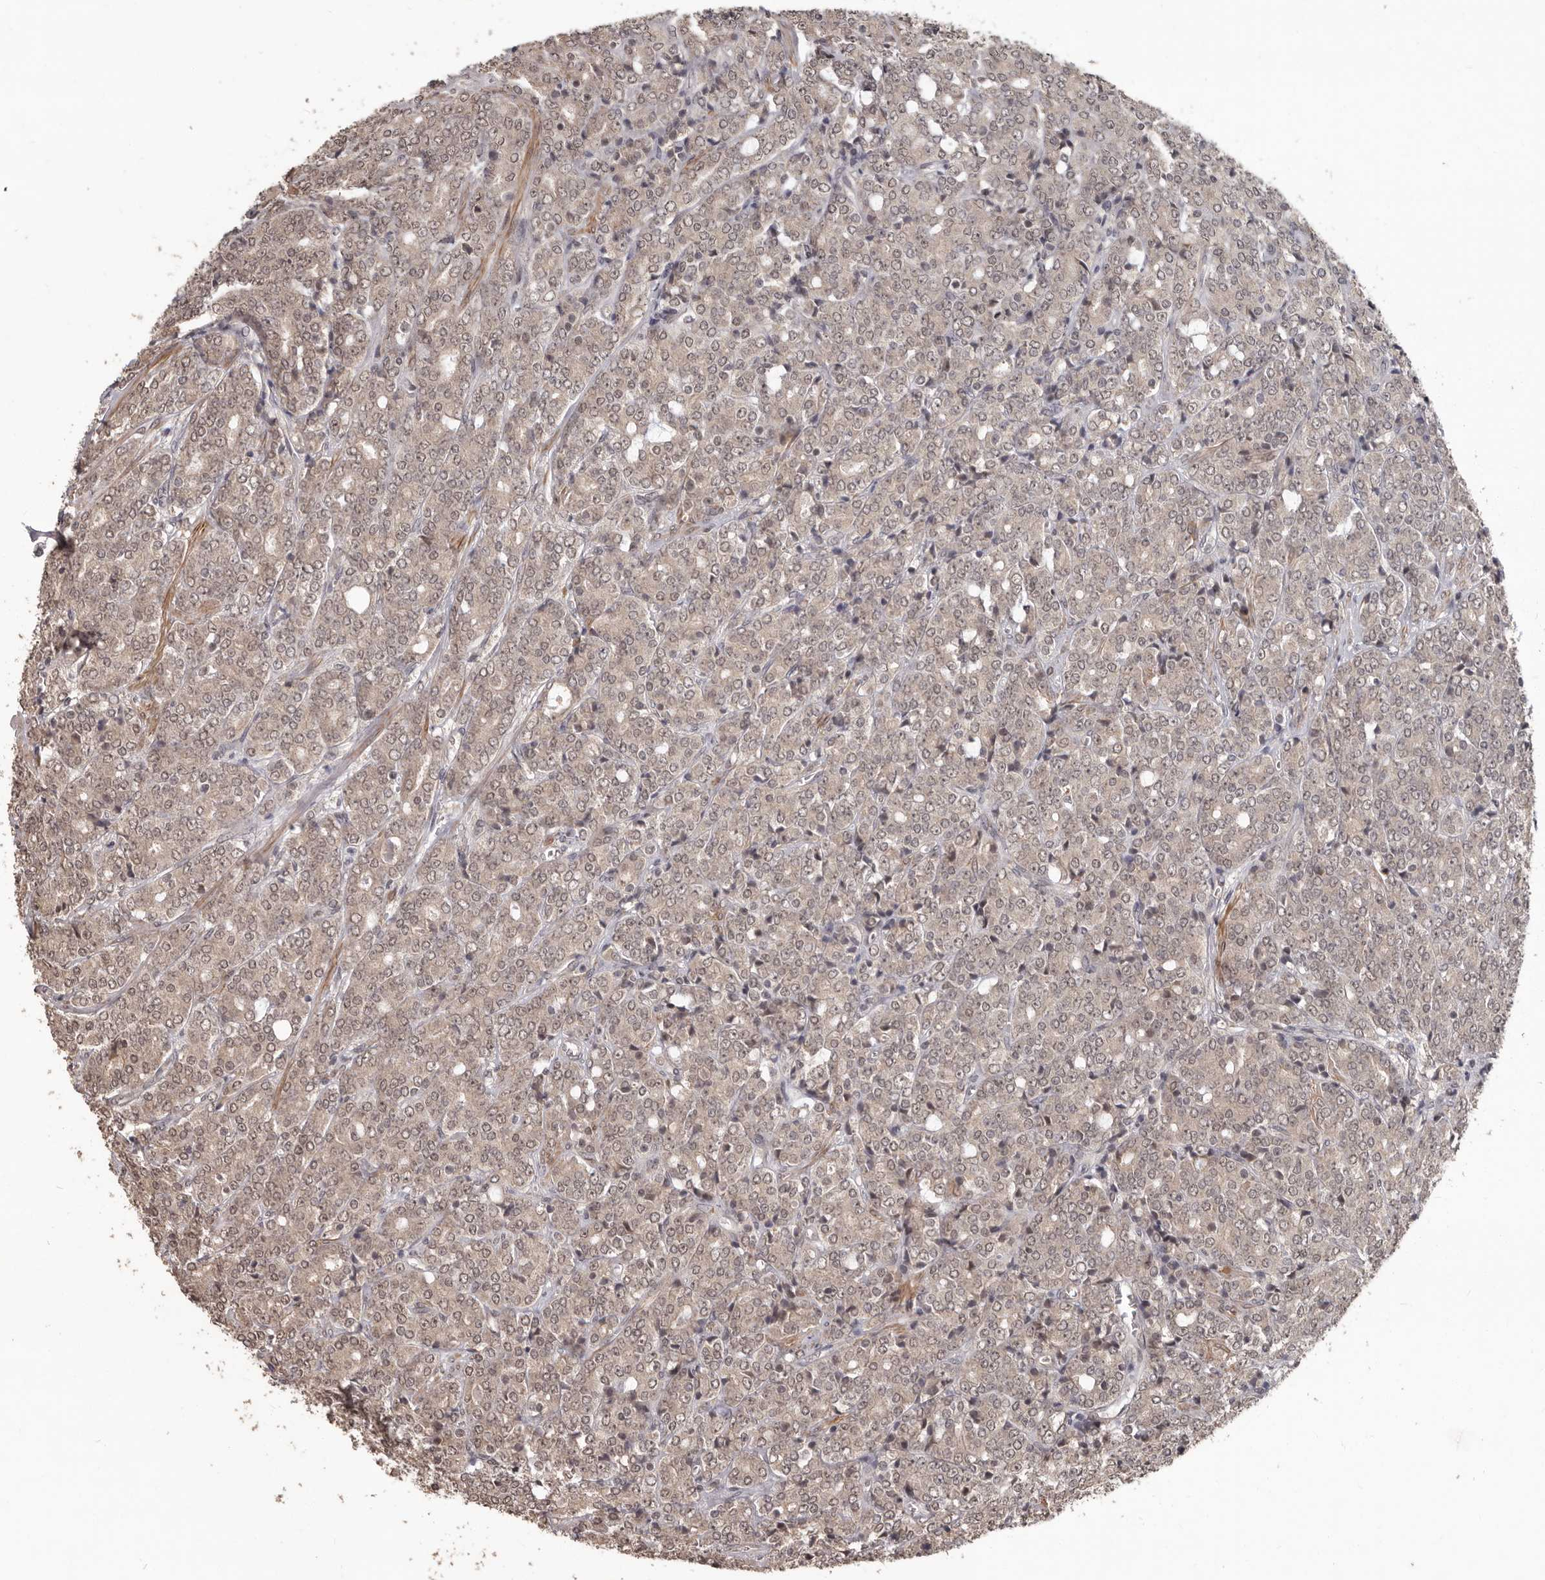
{"staining": {"intensity": "moderate", "quantity": ">75%", "location": "nuclear"}, "tissue": "prostate cancer", "cell_type": "Tumor cells", "image_type": "cancer", "snomed": [{"axis": "morphology", "description": "Adenocarcinoma, High grade"}, {"axis": "topography", "description": "Prostate"}], "caption": "Prostate cancer (adenocarcinoma (high-grade)) stained with a protein marker reveals moderate staining in tumor cells.", "gene": "ZFP14", "patient": {"sex": "male", "age": 62}}